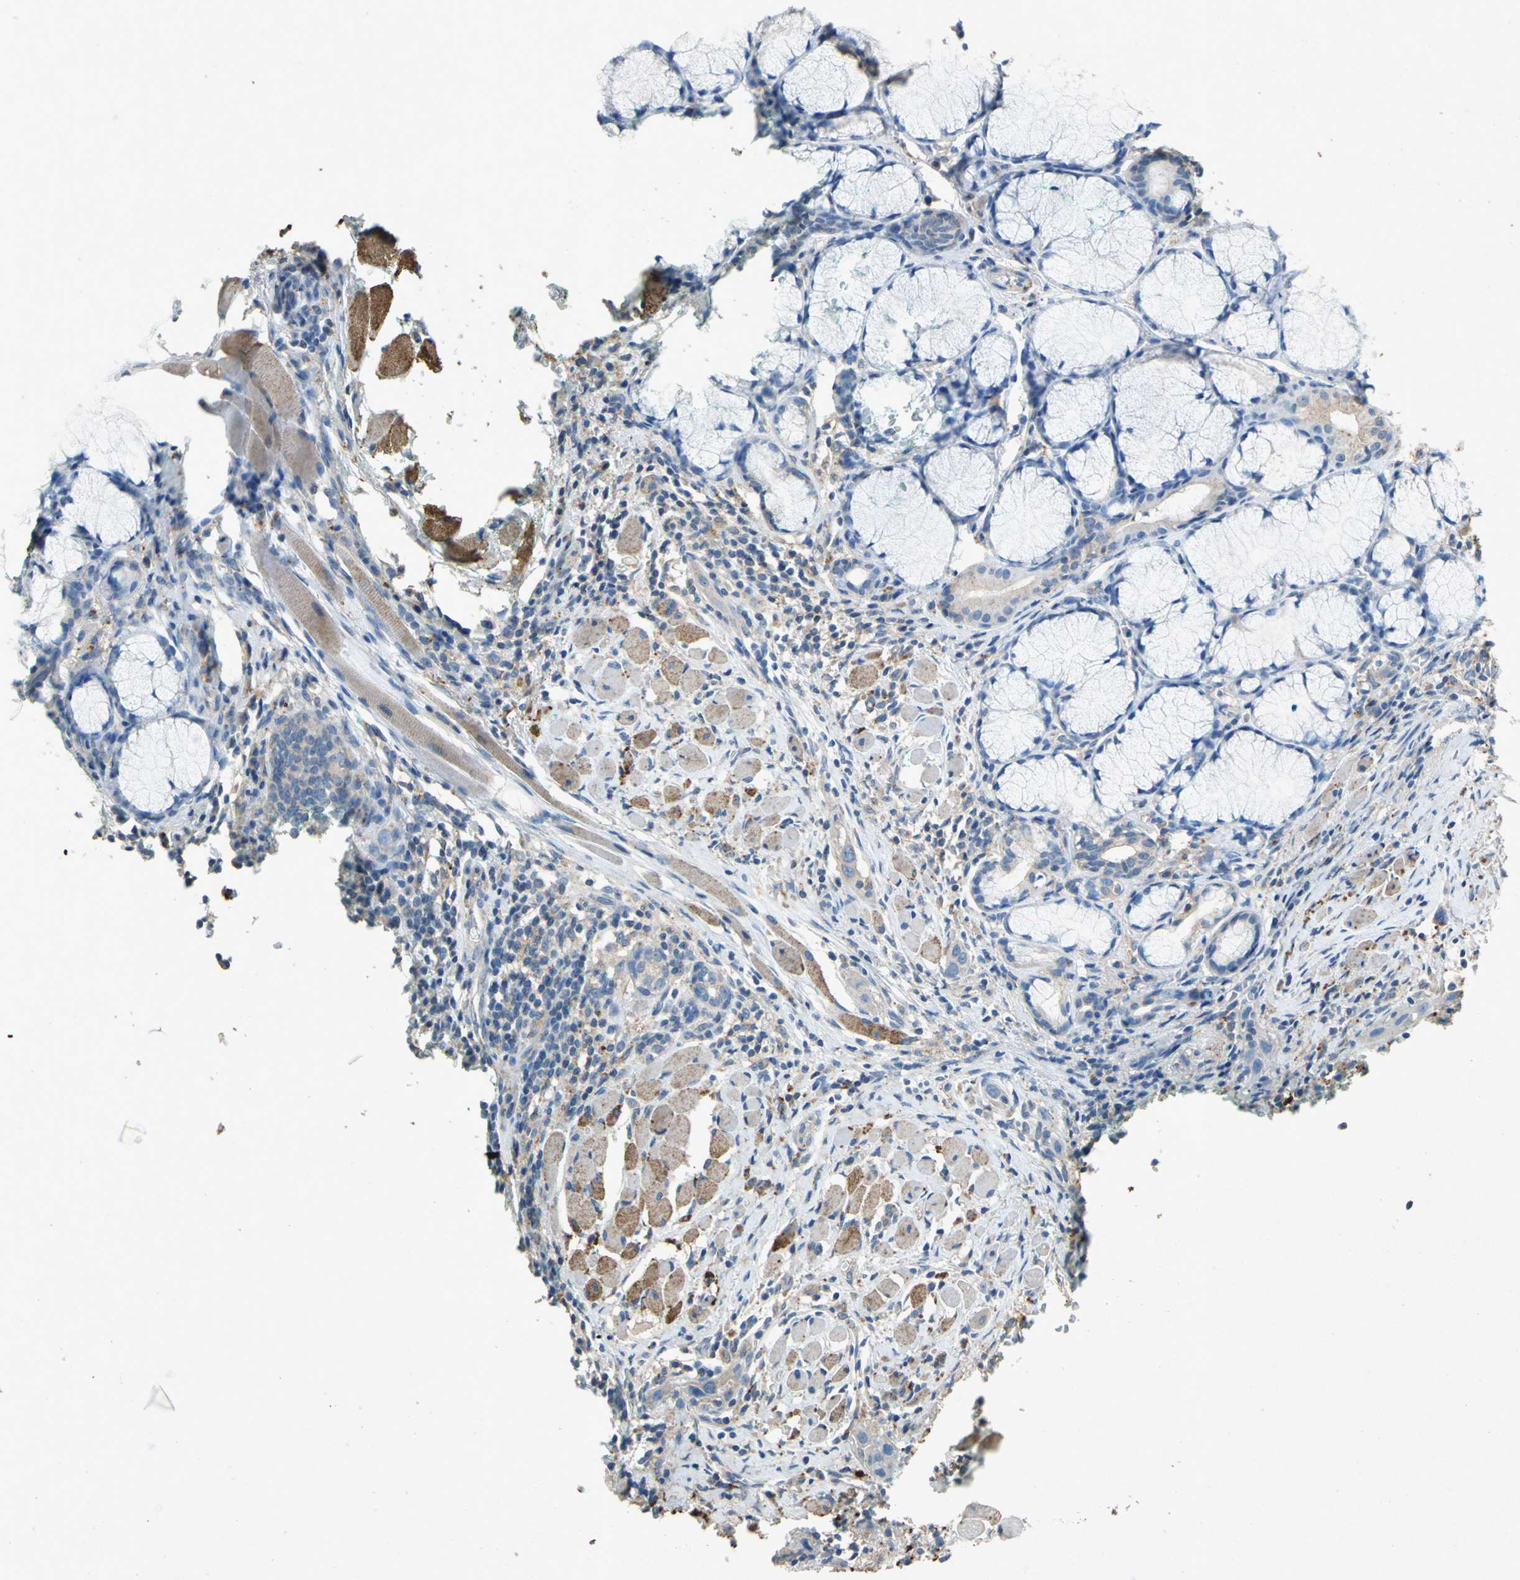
{"staining": {"intensity": "weak", "quantity": ">75%", "location": "cytoplasmic/membranous"}, "tissue": "head and neck cancer", "cell_type": "Tumor cells", "image_type": "cancer", "snomed": [{"axis": "morphology", "description": "Squamous cell carcinoma, NOS"}, {"axis": "topography", "description": "Oral tissue"}, {"axis": "topography", "description": "Head-Neck"}], "caption": "IHC image of squamous cell carcinoma (head and neck) stained for a protein (brown), which demonstrates low levels of weak cytoplasmic/membranous expression in about >75% of tumor cells.", "gene": "ADAMTS5", "patient": {"sex": "female", "age": 50}}